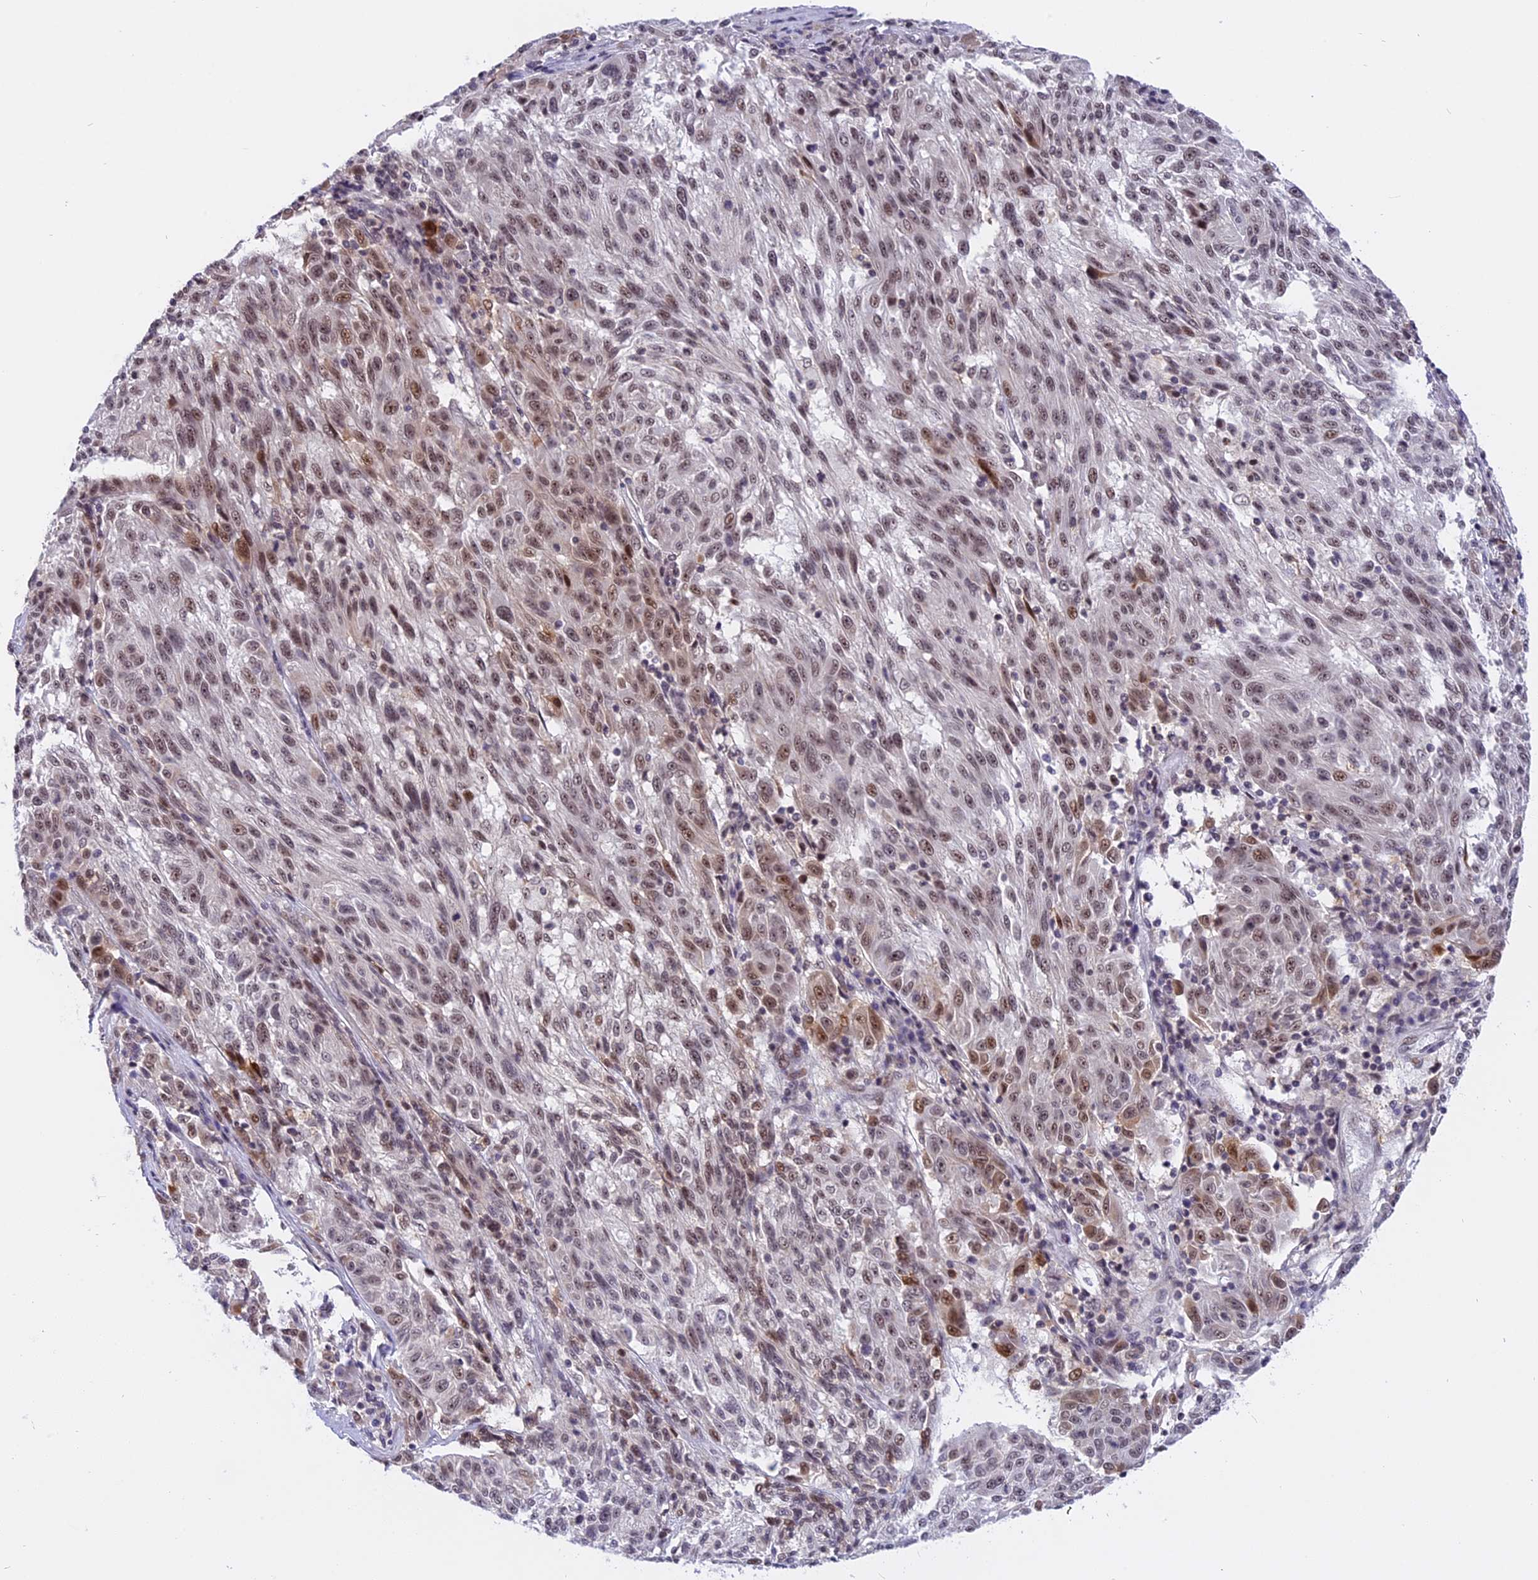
{"staining": {"intensity": "moderate", "quantity": ">75%", "location": "nuclear"}, "tissue": "melanoma", "cell_type": "Tumor cells", "image_type": "cancer", "snomed": [{"axis": "morphology", "description": "Malignant melanoma, NOS"}, {"axis": "topography", "description": "Skin"}], "caption": "Immunohistochemical staining of human malignant melanoma displays medium levels of moderate nuclear expression in approximately >75% of tumor cells.", "gene": "TADA3", "patient": {"sex": "male", "age": 53}}